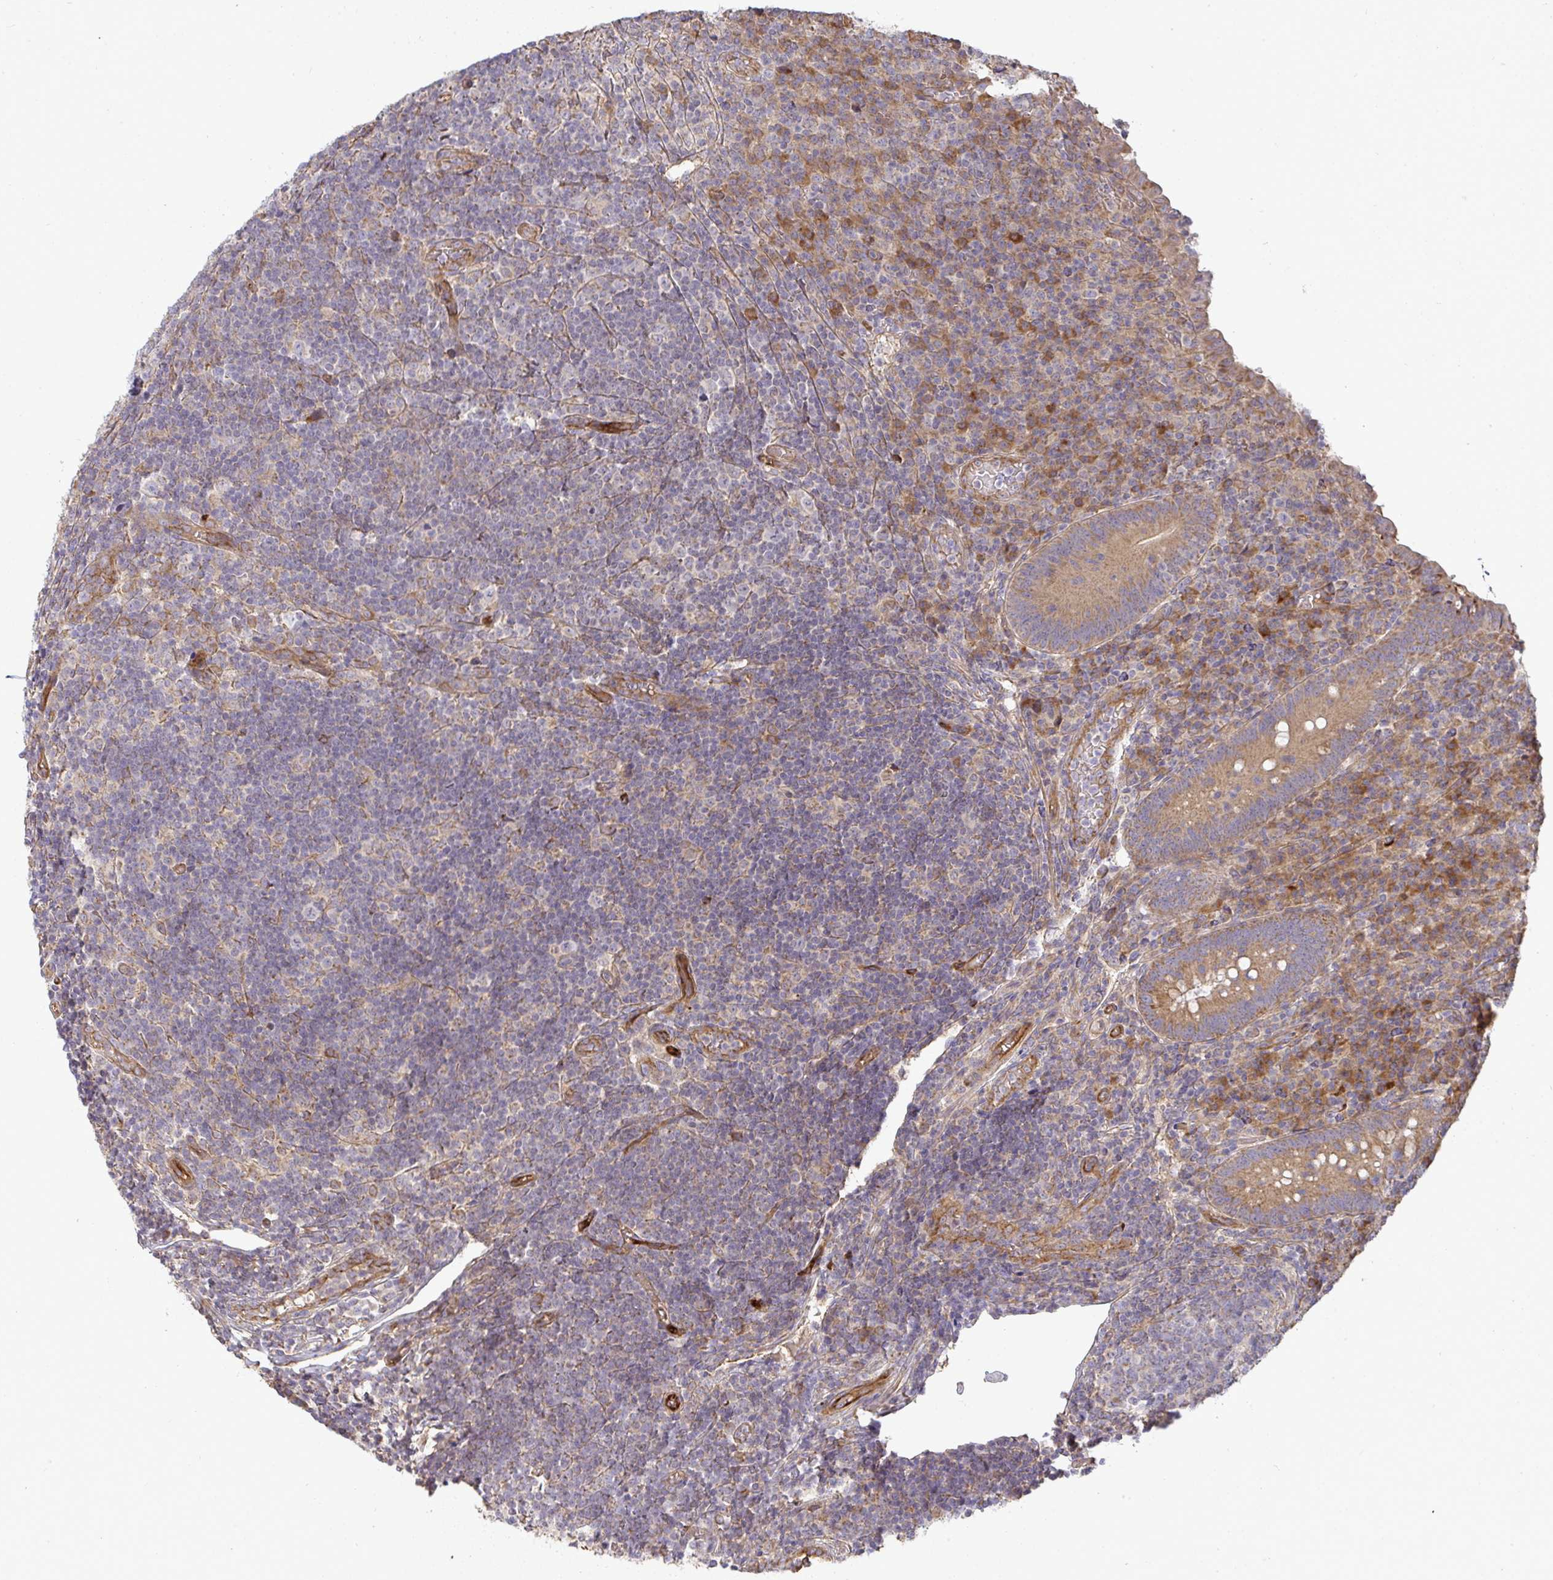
{"staining": {"intensity": "weak", "quantity": ">75%", "location": "cytoplasmic/membranous"}, "tissue": "appendix", "cell_type": "Glandular cells", "image_type": "normal", "snomed": [{"axis": "morphology", "description": "Normal tissue, NOS"}, {"axis": "topography", "description": "Appendix"}], "caption": "This image displays IHC staining of unremarkable appendix, with low weak cytoplasmic/membranous expression in about >75% of glandular cells.", "gene": "B4GALT6", "patient": {"sex": "male", "age": 18}}